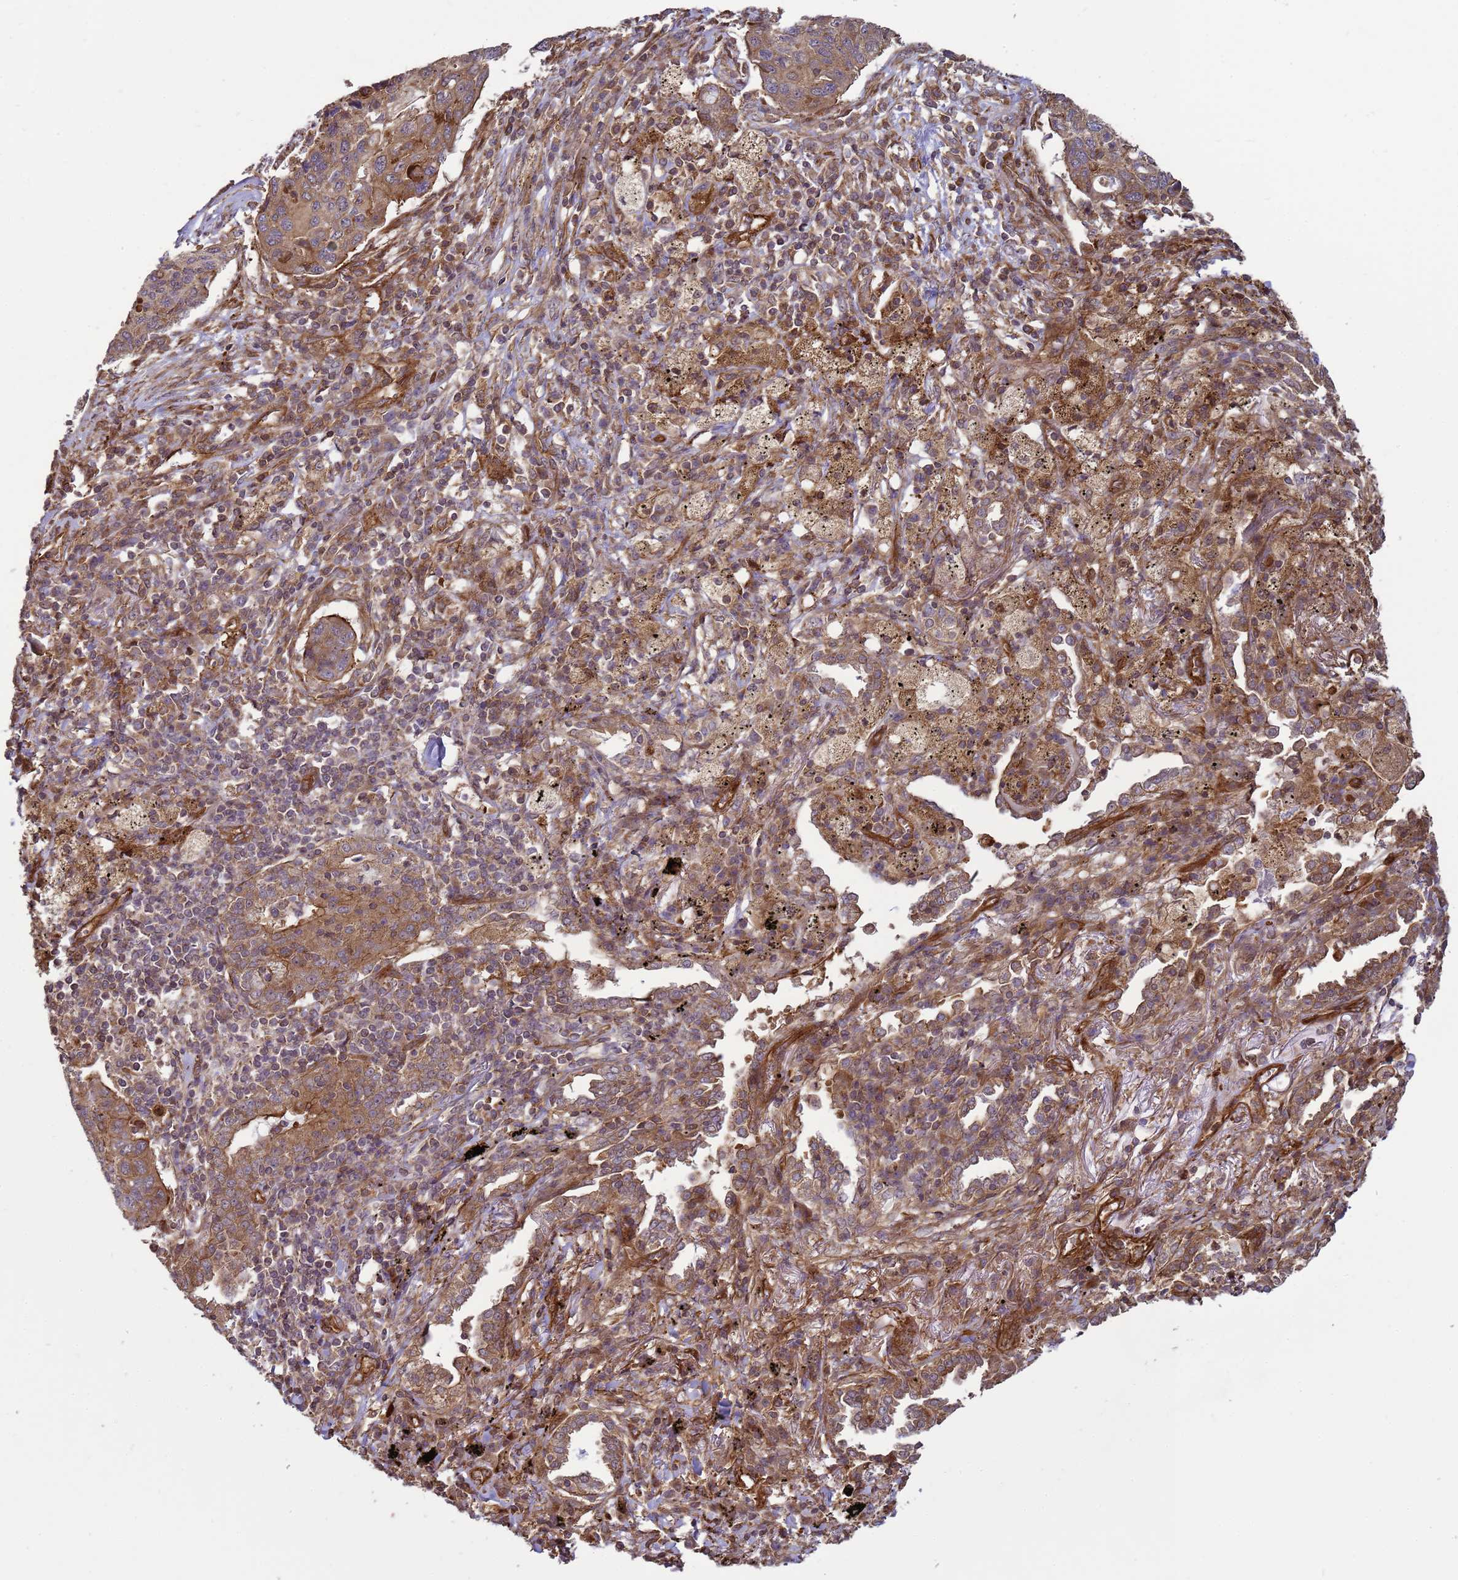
{"staining": {"intensity": "moderate", "quantity": ">75%", "location": "cytoplasmic/membranous"}, "tissue": "lung cancer", "cell_type": "Tumor cells", "image_type": "cancer", "snomed": [{"axis": "morphology", "description": "Squamous cell carcinoma, NOS"}, {"axis": "topography", "description": "Lung"}], "caption": "Approximately >75% of tumor cells in human squamous cell carcinoma (lung) reveal moderate cytoplasmic/membranous protein staining as visualized by brown immunohistochemical staining.", "gene": "CNOT1", "patient": {"sex": "female", "age": 63}}